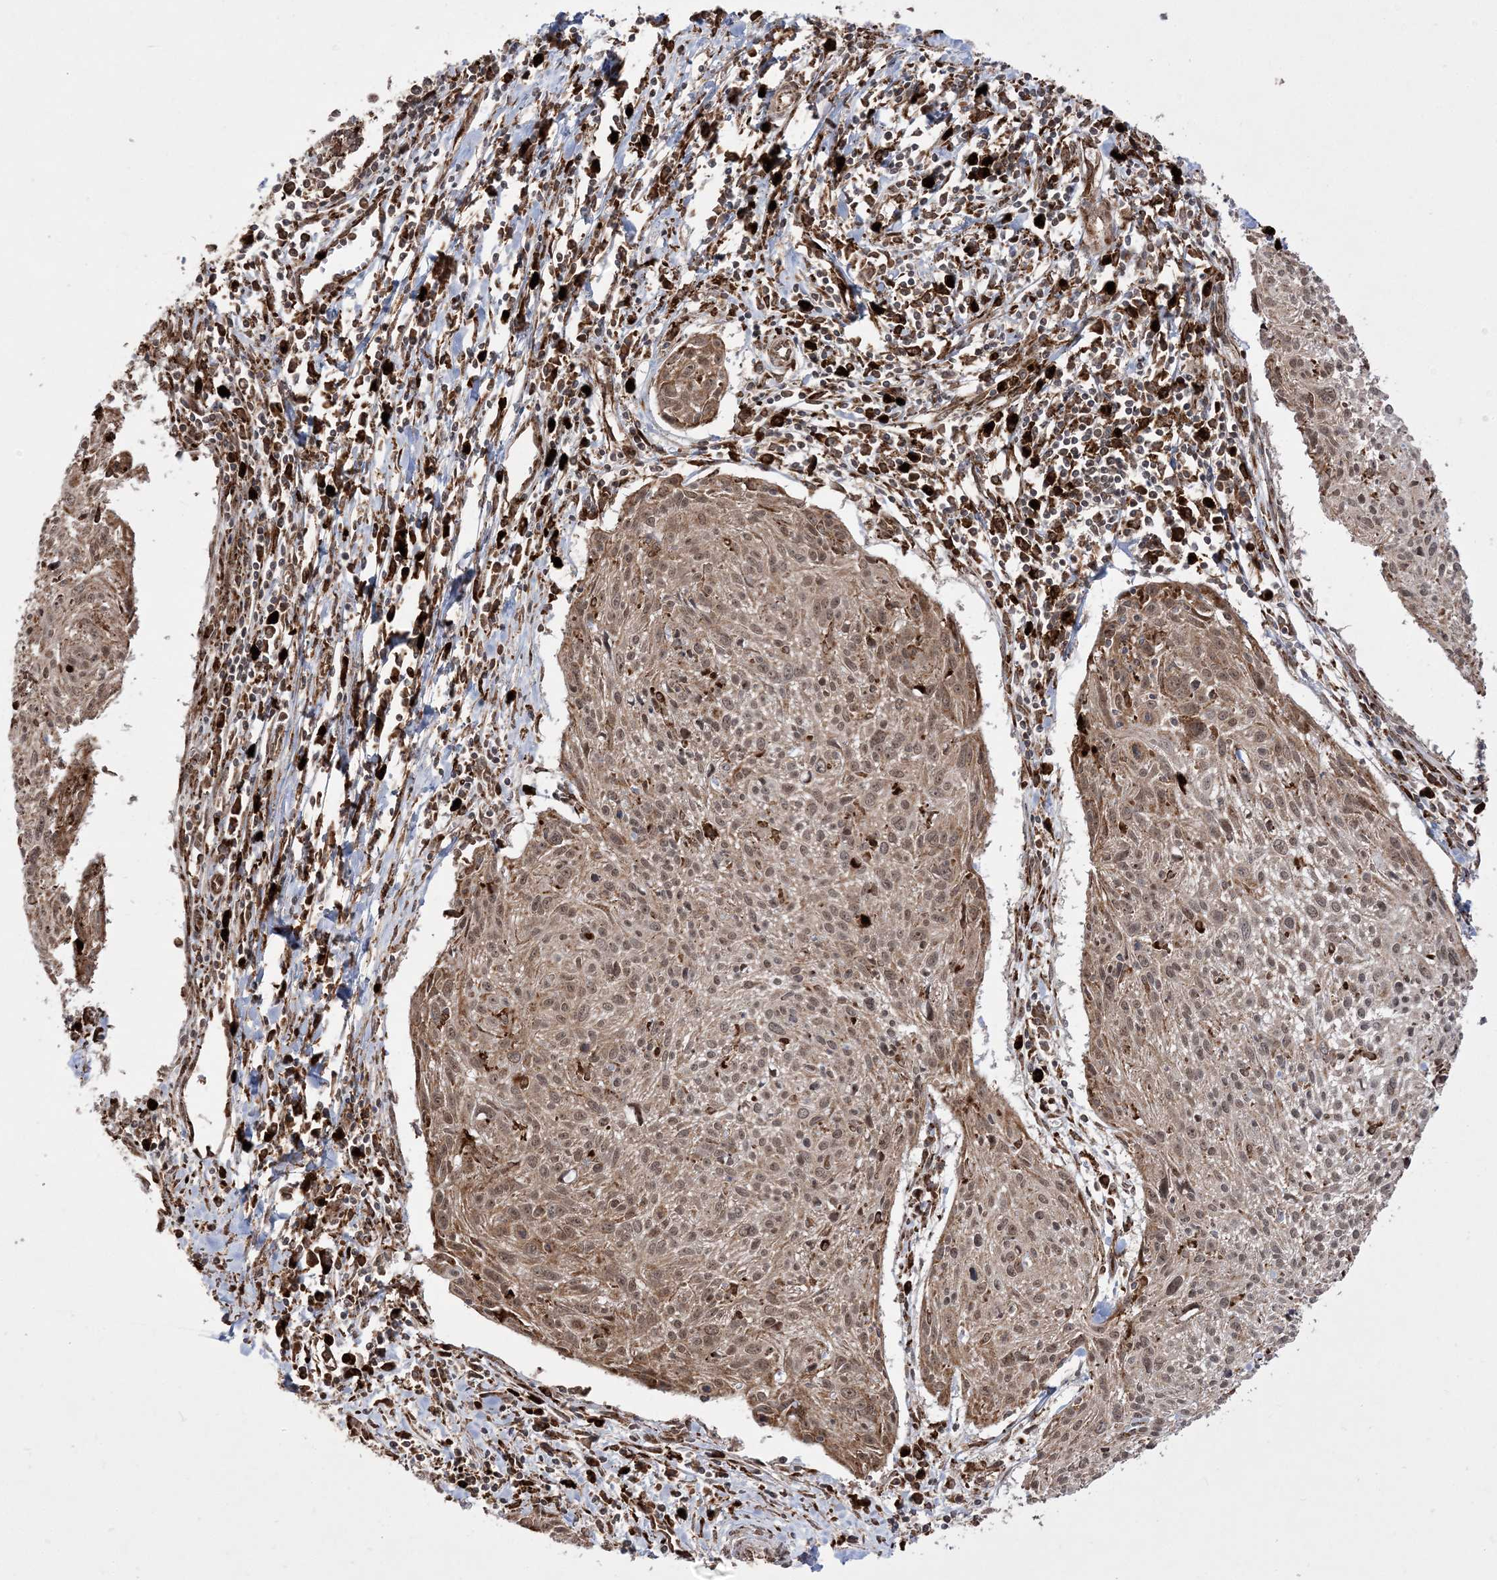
{"staining": {"intensity": "moderate", "quantity": "25%-75%", "location": "cytoplasmic/membranous,nuclear"}, "tissue": "cervical cancer", "cell_type": "Tumor cells", "image_type": "cancer", "snomed": [{"axis": "morphology", "description": "Squamous cell carcinoma, NOS"}, {"axis": "topography", "description": "Cervix"}], "caption": "Protein expression analysis of cervical cancer (squamous cell carcinoma) shows moderate cytoplasmic/membranous and nuclear staining in approximately 25%-75% of tumor cells. The staining was performed using DAB (3,3'-diaminobenzidine) to visualize the protein expression in brown, while the nuclei were stained in blue with hematoxylin (Magnification: 20x).", "gene": "EPC2", "patient": {"sex": "female", "age": 51}}